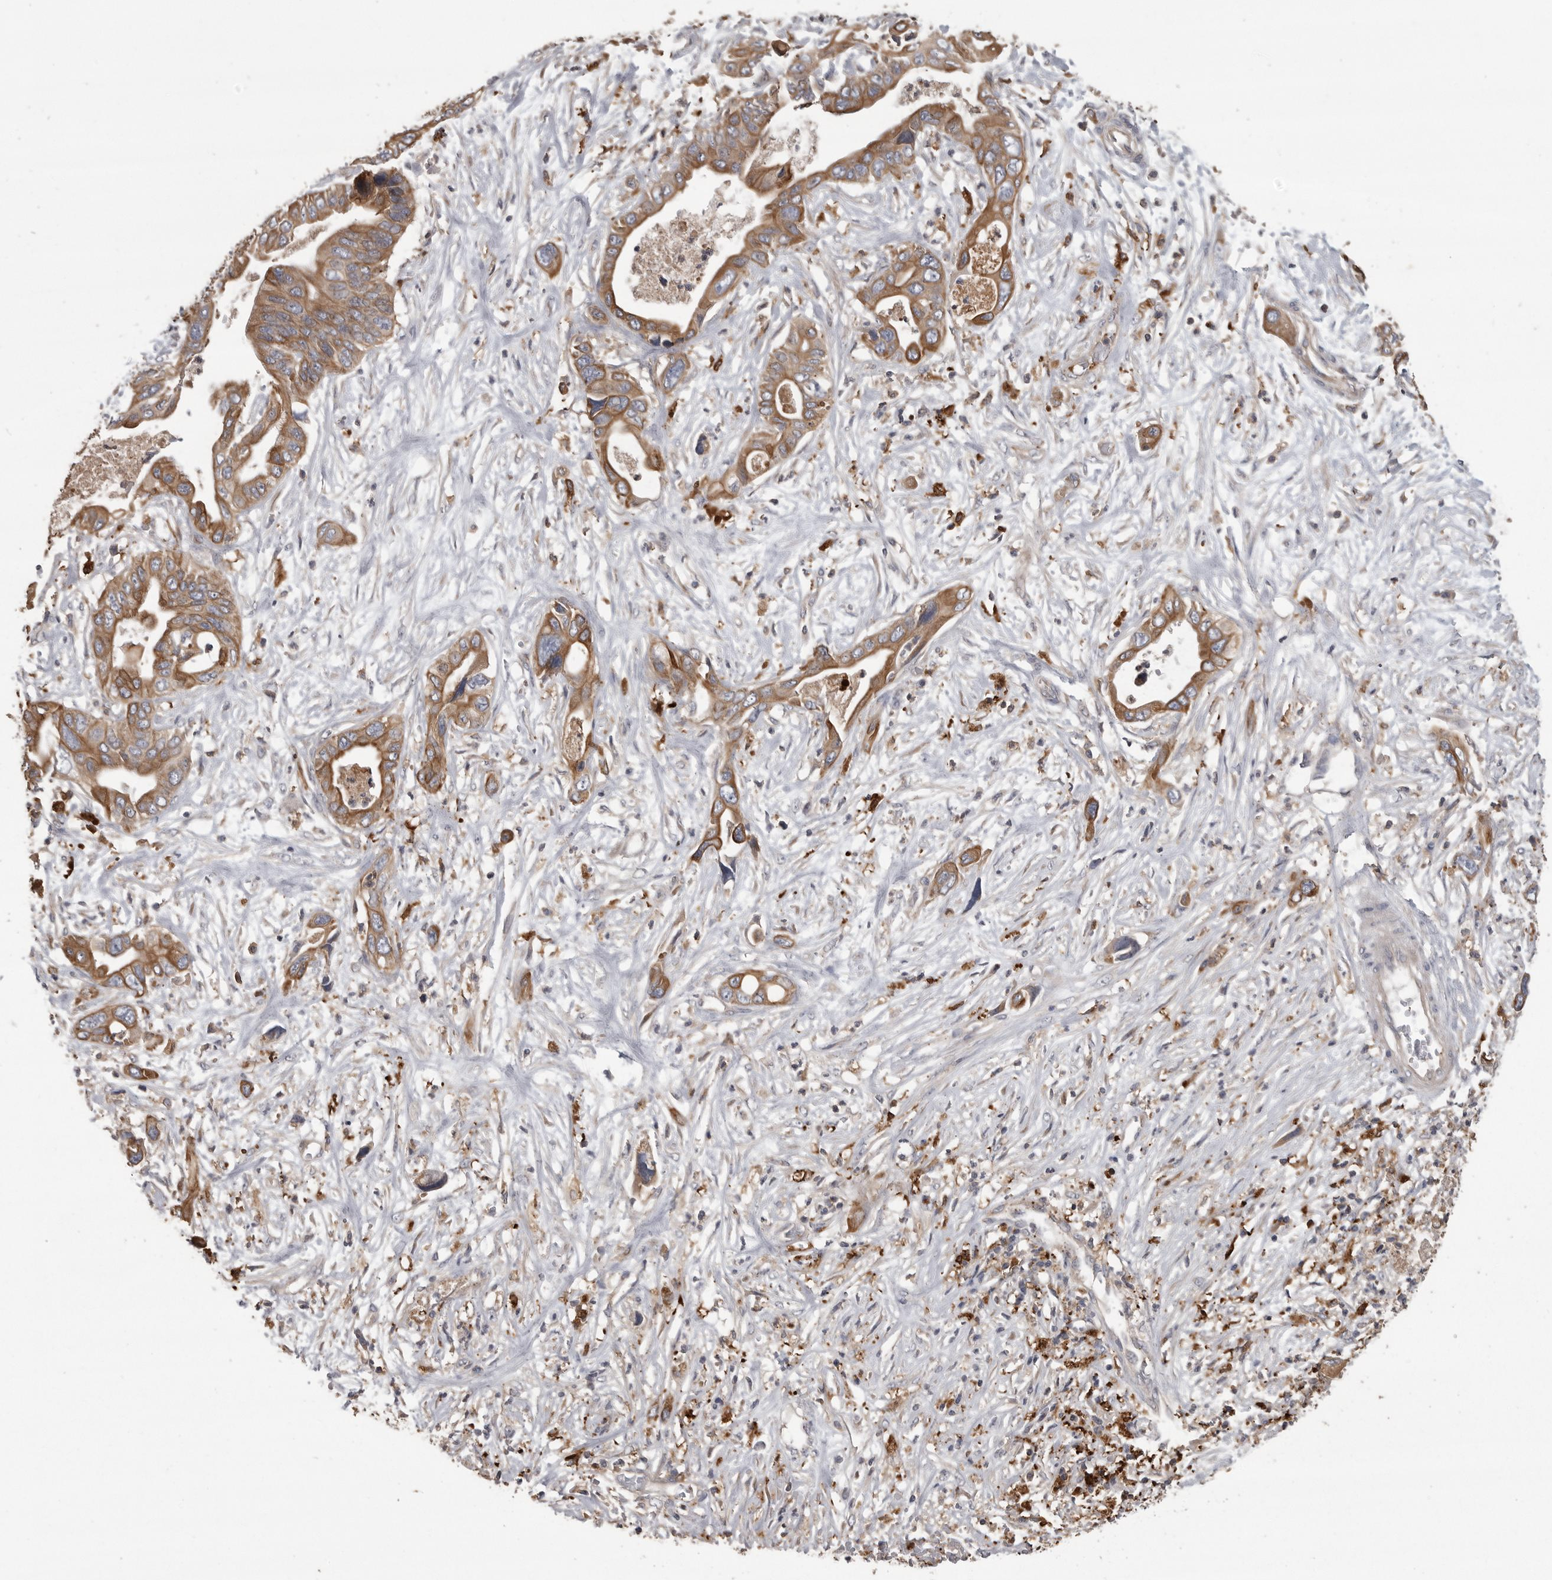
{"staining": {"intensity": "moderate", "quantity": ">75%", "location": "cytoplasmic/membranous"}, "tissue": "pancreatic cancer", "cell_type": "Tumor cells", "image_type": "cancer", "snomed": [{"axis": "morphology", "description": "Adenocarcinoma, NOS"}, {"axis": "topography", "description": "Pancreas"}], "caption": "This image reveals pancreatic cancer (adenocarcinoma) stained with immunohistochemistry to label a protein in brown. The cytoplasmic/membranous of tumor cells show moderate positivity for the protein. Nuclei are counter-stained blue.", "gene": "CMTM6", "patient": {"sex": "male", "age": 66}}